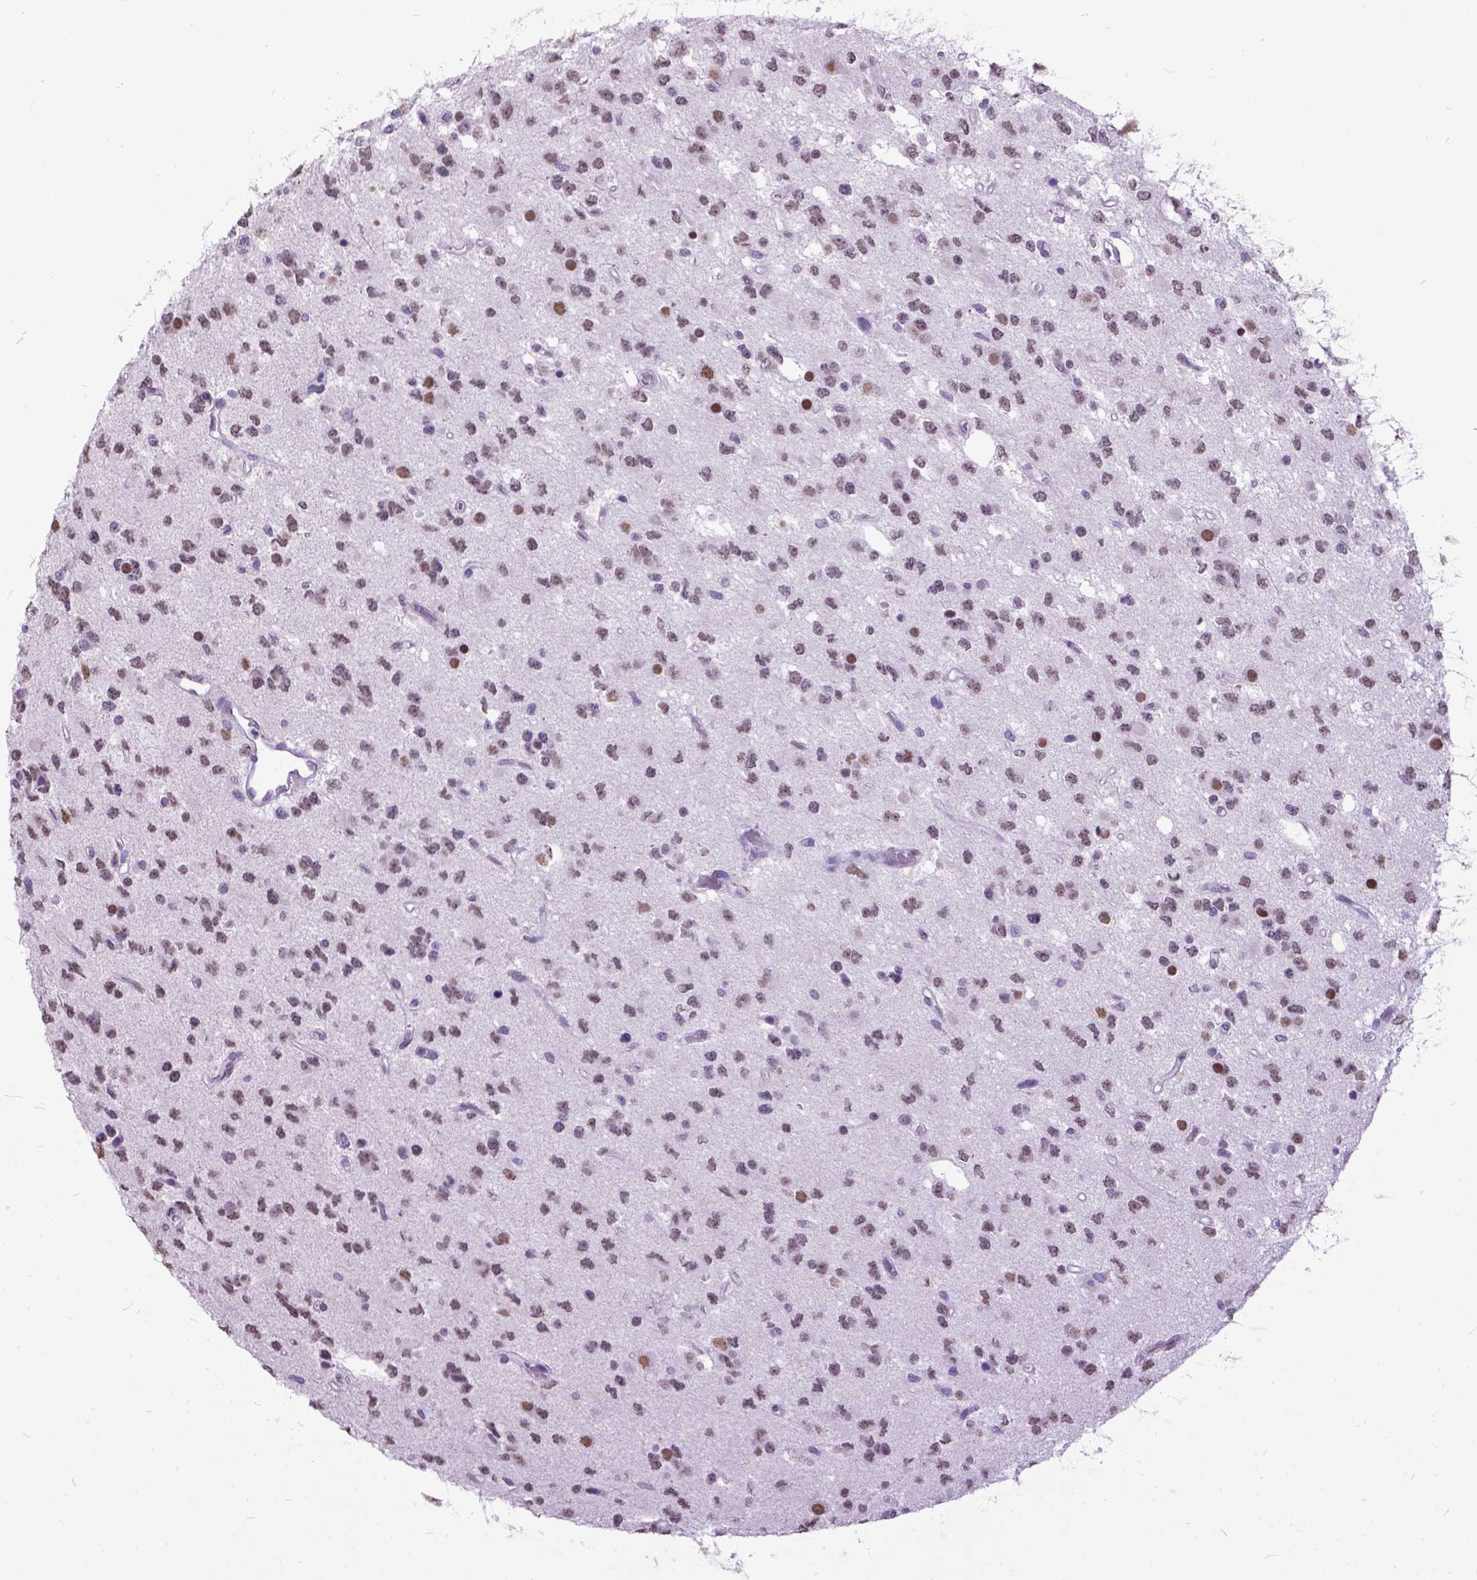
{"staining": {"intensity": "moderate", "quantity": ">75%", "location": "nuclear"}, "tissue": "glioma", "cell_type": "Tumor cells", "image_type": "cancer", "snomed": [{"axis": "morphology", "description": "Glioma, malignant, Low grade"}, {"axis": "topography", "description": "Brain"}], "caption": "Tumor cells demonstrate medium levels of moderate nuclear staining in about >75% of cells in glioma.", "gene": "MARCHF10", "patient": {"sex": "female", "age": 45}}